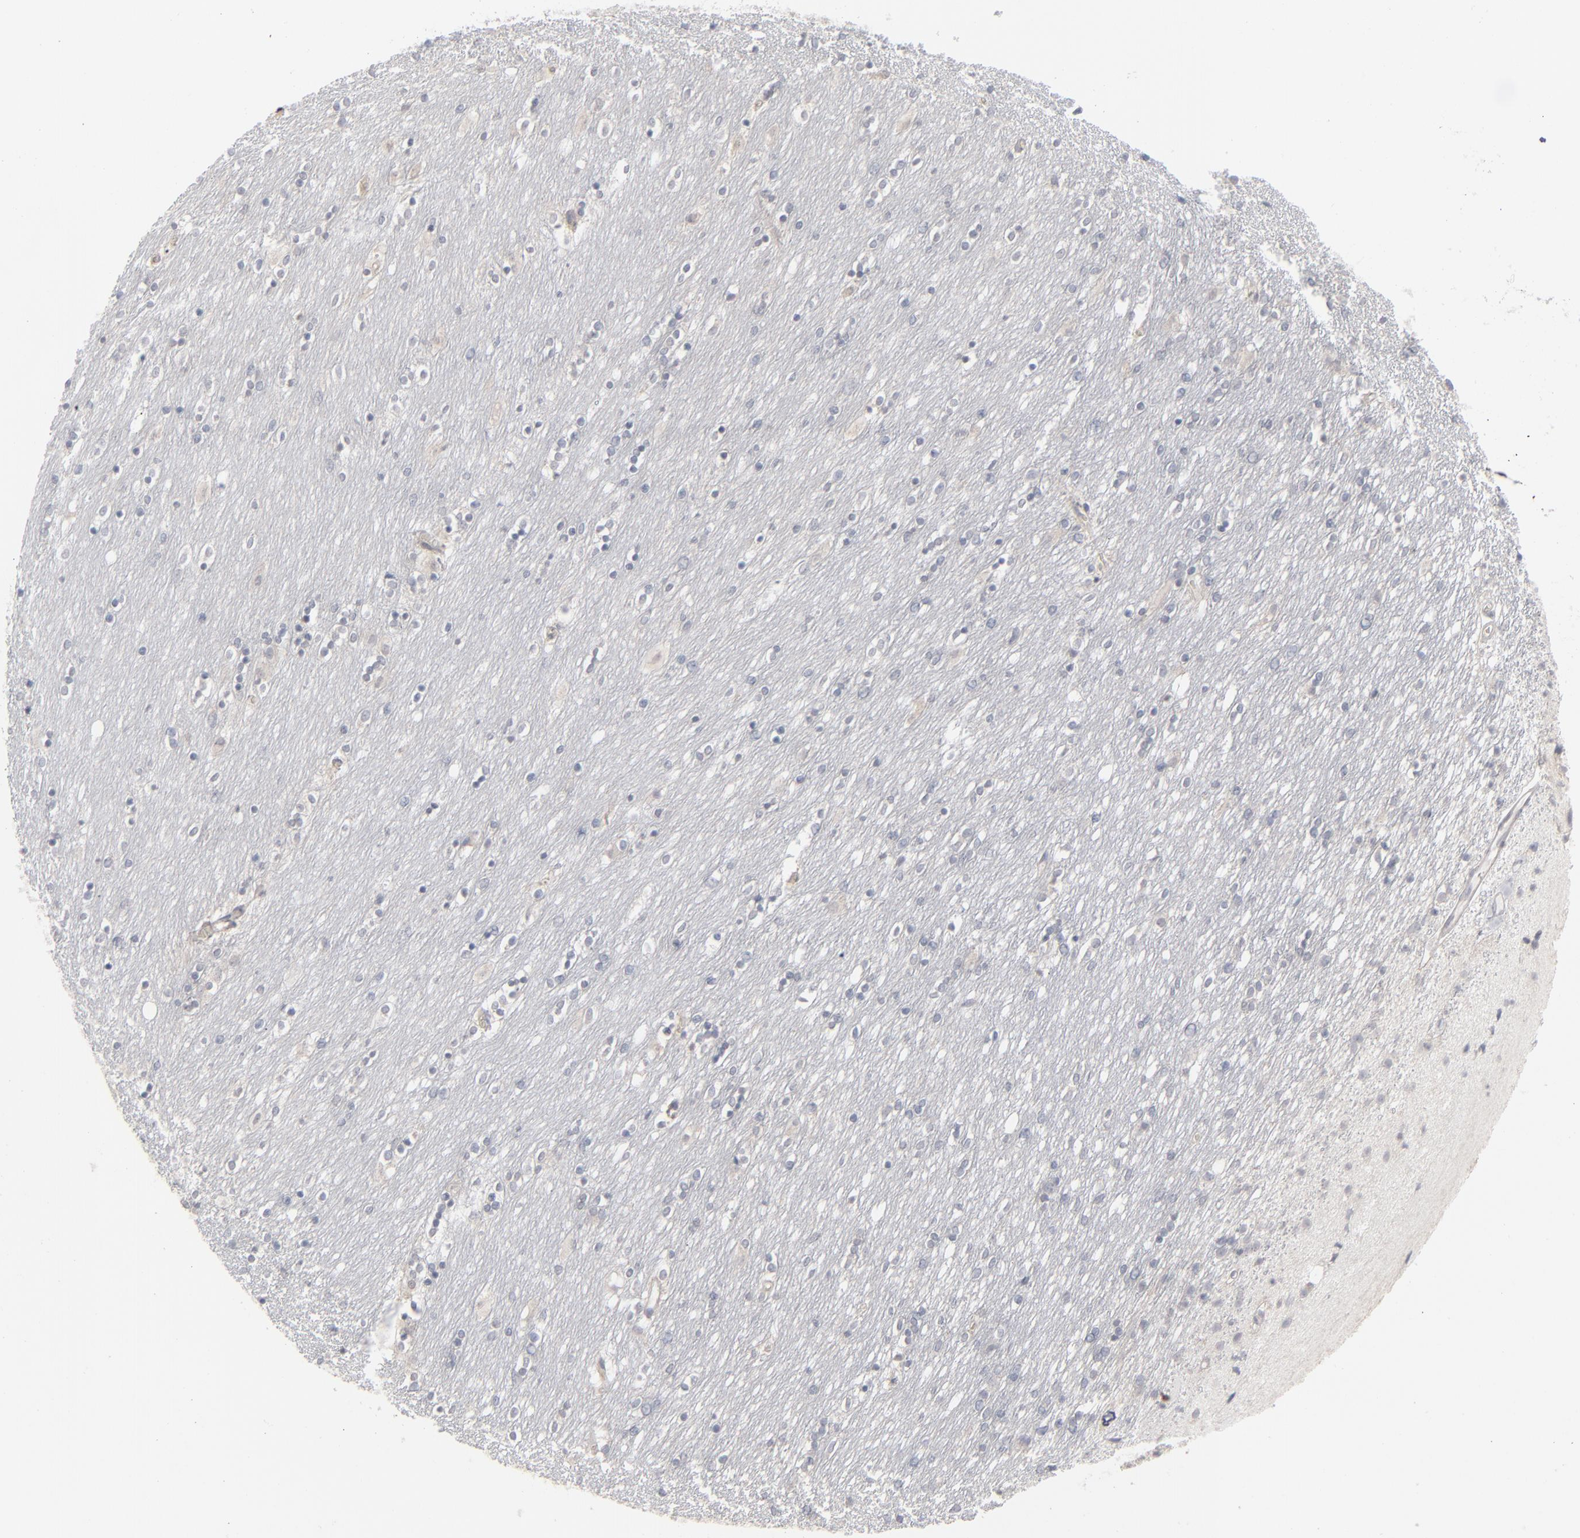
{"staining": {"intensity": "negative", "quantity": "none", "location": "none"}, "tissue": "caudate", "cell_type": "Glial cells", "image_type": "normal", "snomed": [{"axis": "morphology", "description": "Normal tissue, NOS"}, {"axis": "topography", "description": "Lateral ventricle wall"}], "caption": "The immunohistochemistry (IHC) photomicrograph has no significant positivity in glial cells of caudate. (DAB IHC with hematoxylin counter stain).", "gene": "POF1B", "patient": {"sex": "female", "age": 54}}